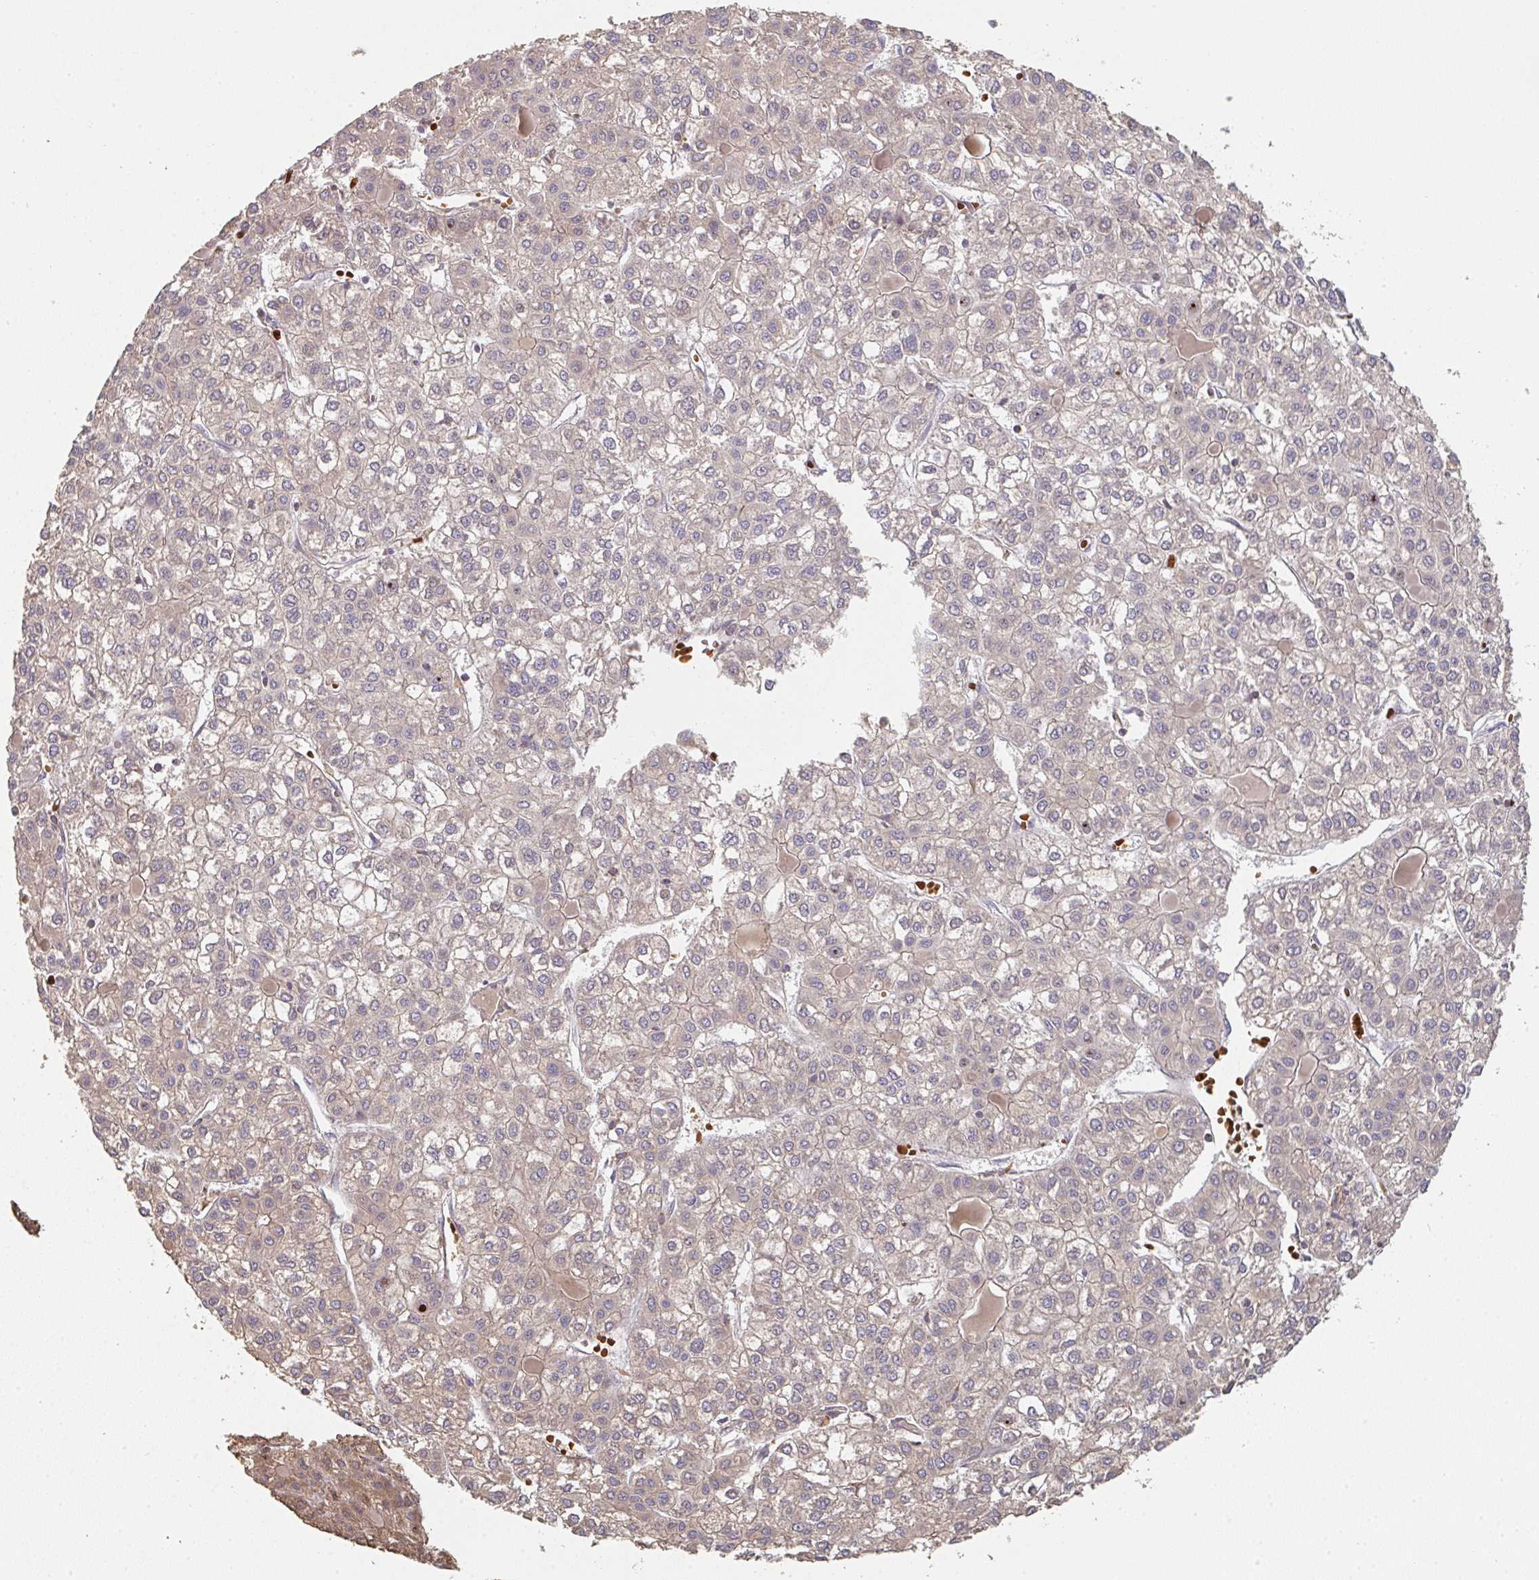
{"staining": {"intensity": "weak", "quantity": "25%-75%", "location": "cytoplasmic/membranous"}, "tissue": "liver cancer", "cell_type": "Tumor cells", "image_type": "cancer", "snomed": [{"axis": "morphology", "description": "Carcinoma, Hepatocellular, NOS"}, {"axis": "topography", "description": "Liver"}], "caption": "Tumor cells show low levels of weak cytoplasmic/membranous positivity in about 25%-75% of cells in hepatocellular carcinoma (liver). The protein is stained brown, and the nuclei are stained in blue (DAB IHC with brightfield microscopy, high magnification).", "gene": "POLG", "patient": {"sex": "female", "age": 43}}